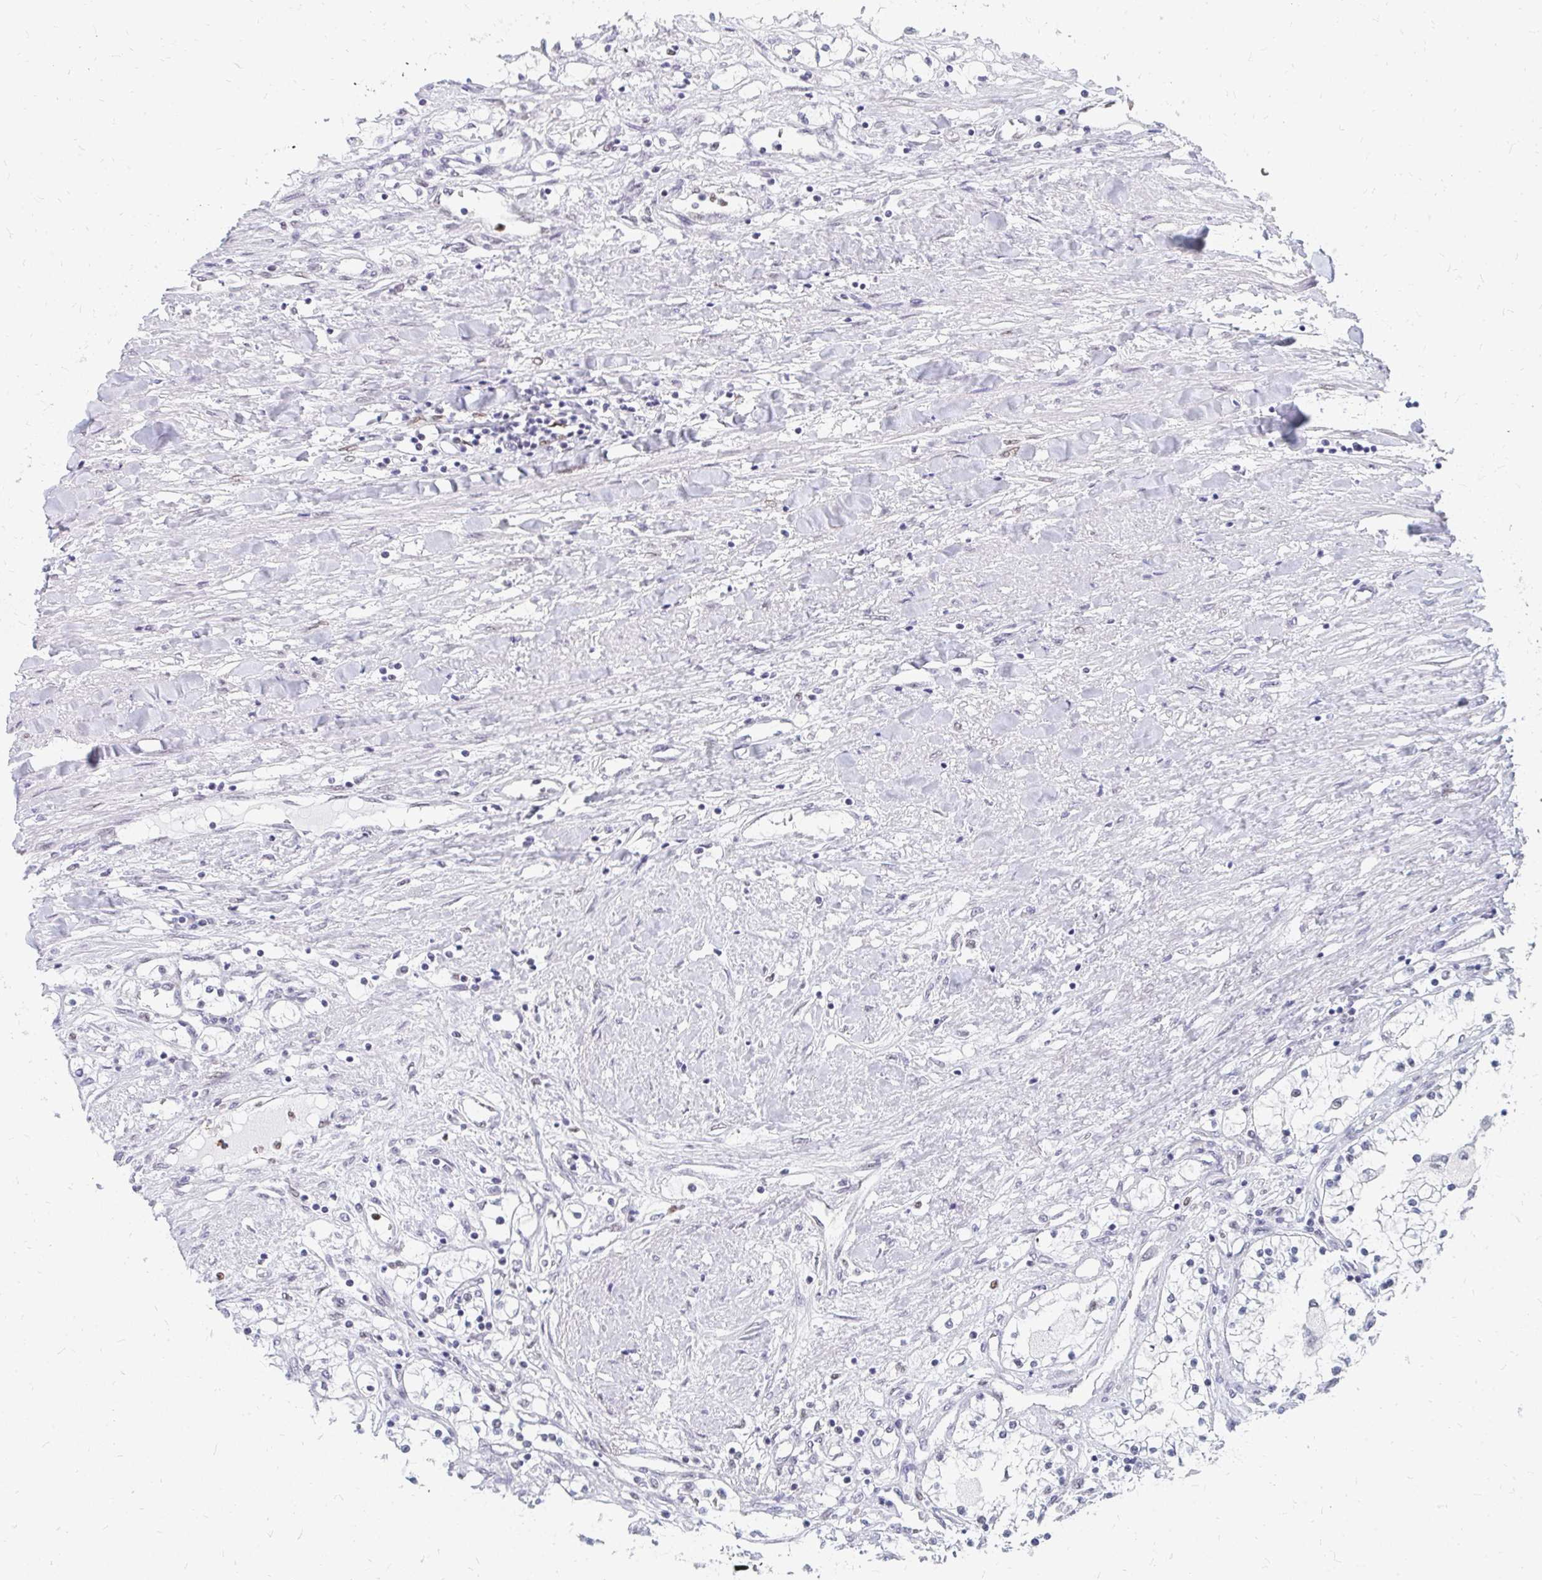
{"staining": {"intensity": "negative", "quantity": "none", "location": "none"}, "tissue": "renal cancer", "cell_type": "Tumor cells", "image_type": "cancer", "snomed": [{"axis": "morphology", "description": "Adenocarcinoma, NOS"}, {"axis": "topography", "description": "Kidney"}], "caption": "Protein analysis of renal cancer shows no significant expression in tumor cells.", "gene": "PLK3", "patient": {"sex": "male", "age": 68}}